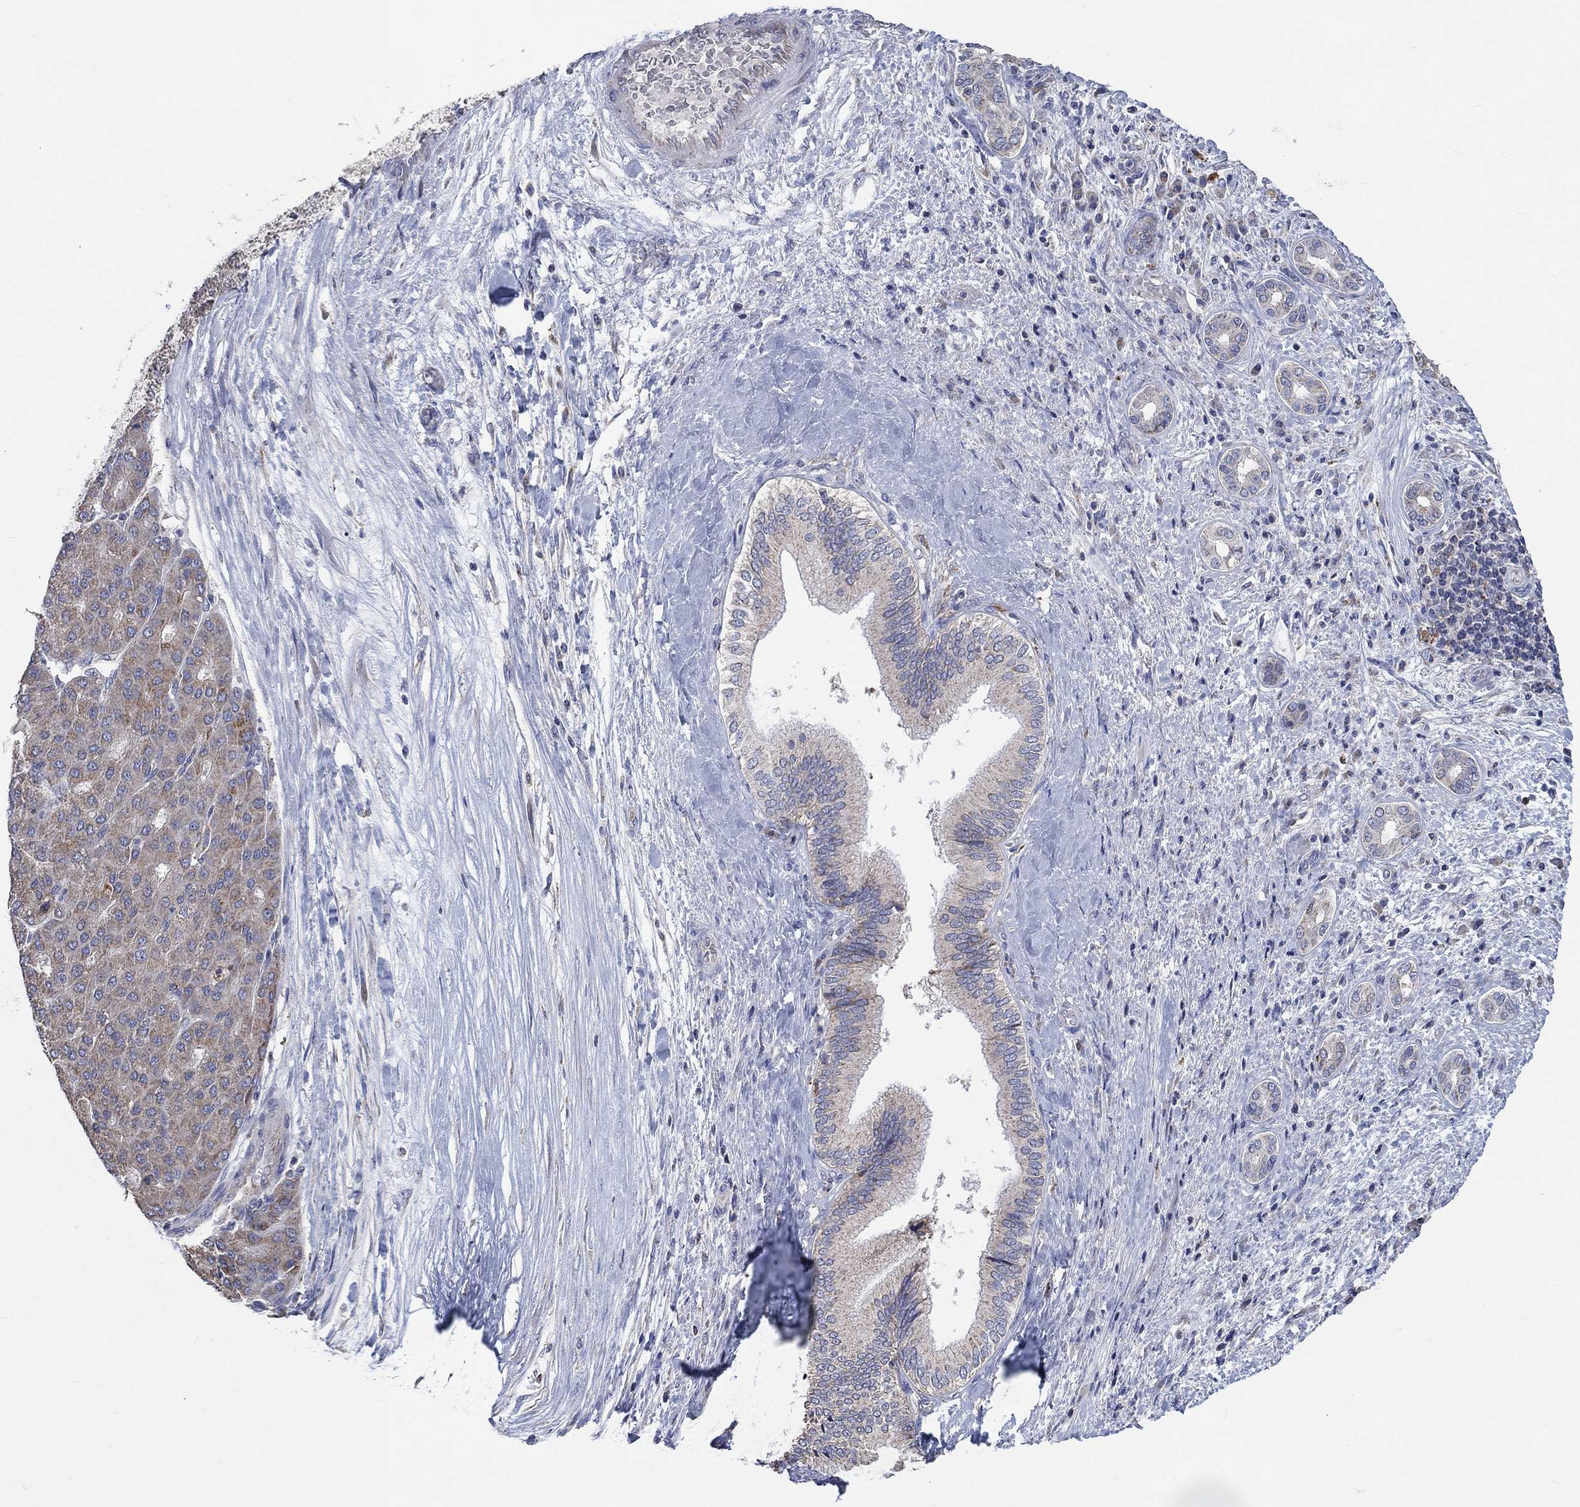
{"staining": {"intensity": "weak", "quantity": "25%-75%", "location": "cytoplasmic/membranous"}, "tissue": "liver cancer", "cell_type": "Tumor cells", "image_type": "cancer", "snomed": [{"axis": "morphology", "description": "Carcinoma, Hepatocellular, NOS"}, {"axis": "topography", "description": "Liver"}], "caption": "The immunohistochemical stain shows weak cytoplasmic/membranous staining in tumor cells of liver cancer (hepatocellular carcinoma) tissue.", "gene": "UGT8", "patient": {"sex": "male", "age": 65}}